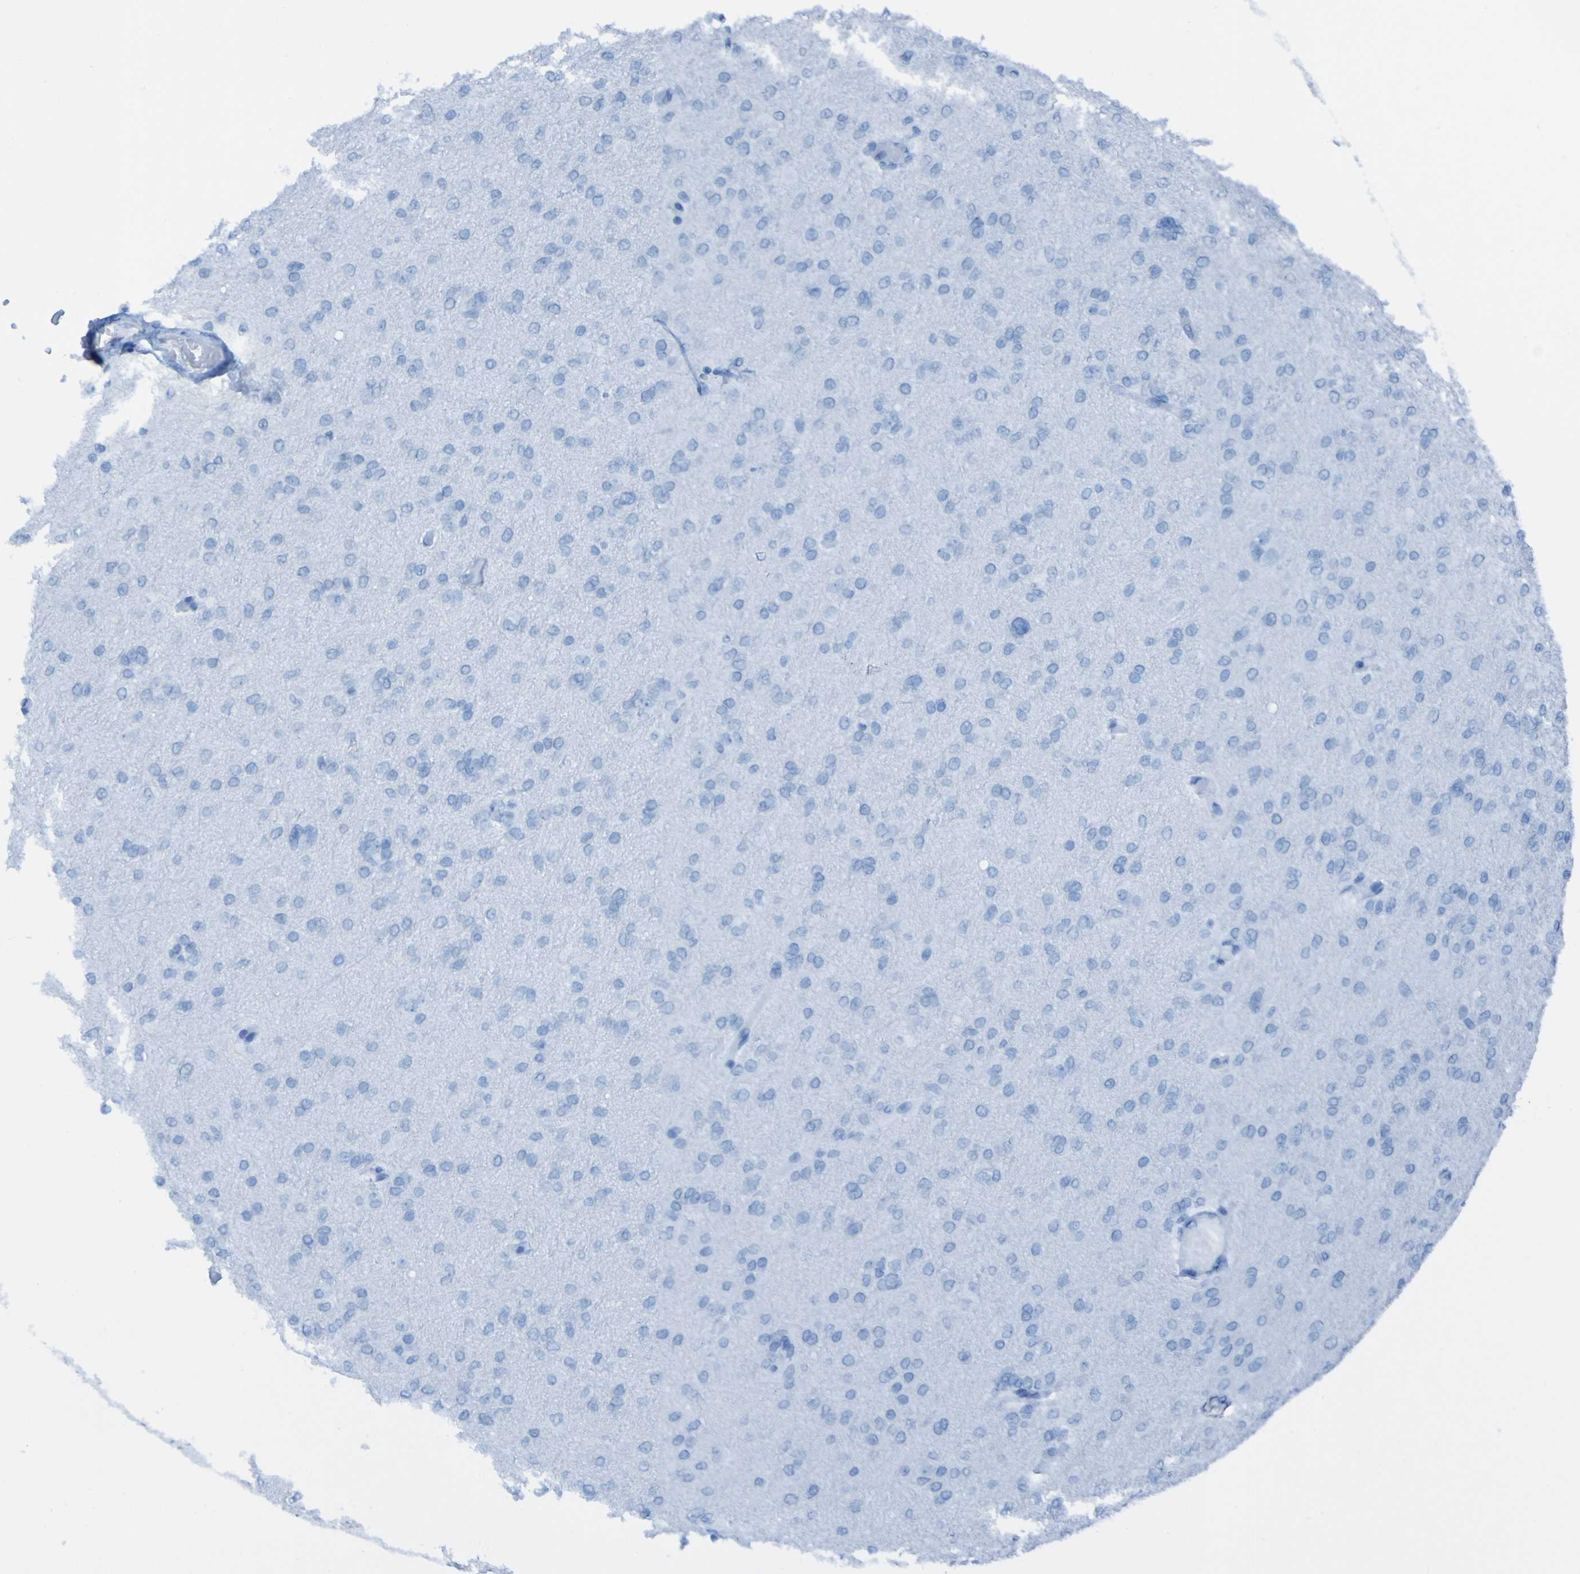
{"staining": {"intensity": "negative", "quantity": "none", "location": "none"}, "tissue": "glioma", "cell_type": "Tumor cells", "image_type": "cancer", "snomed": [{"axis": "morphology", "description": "Glioma, malignant, High grade"}, {"axis": "topography", "description": "Cerebral cortex"}], "caption": "Tumor cells are negative for protein expression in human glioma. (Brightfield microscopy of DAB immunohistochemistry (IHC) at high magnification).", "gene": "PHF2", "patient": {"sex": "female", "age": 36}}